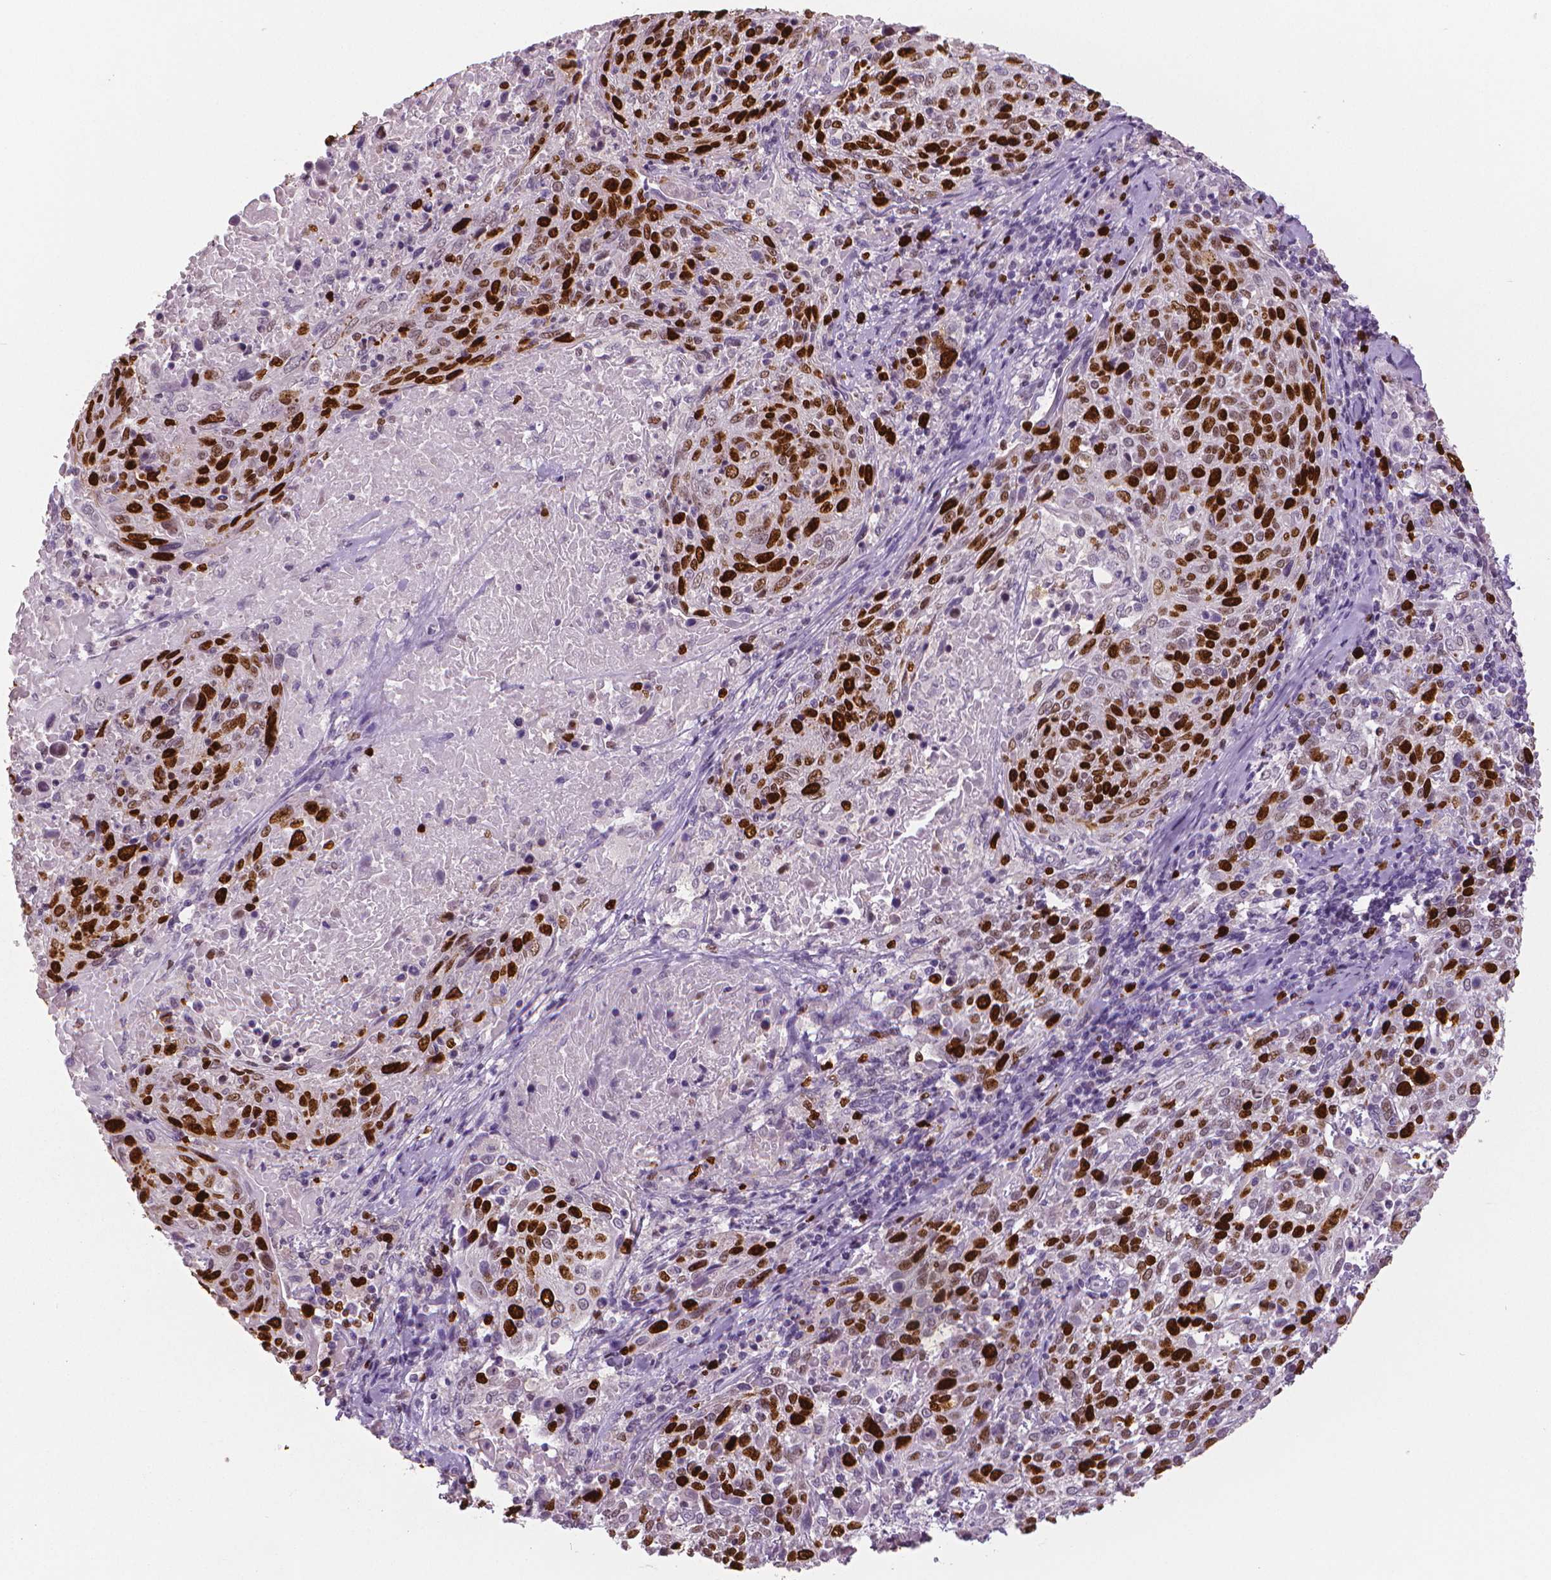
{"staining": {"intensity": "strong", "quantity": ">75%", "location": "nuclear"}, "tissue": "cervical cancer", "cell_type": "Tumor cells", "image_type": "cancer", "snomed": [{"axis": "morphology", "description": "Squamous cell carcinoma, NOS"}, {"axis": "topography", "description": "Cervix"}], "caption": "Approximately >75% of tumor cells in human cervical squamous cell carcinoma display strong nuclear protein expression as visualized by brown immunohistochemical staining.", "gene": "MKI67", "patient": {"sex": "female", "age": 61}}